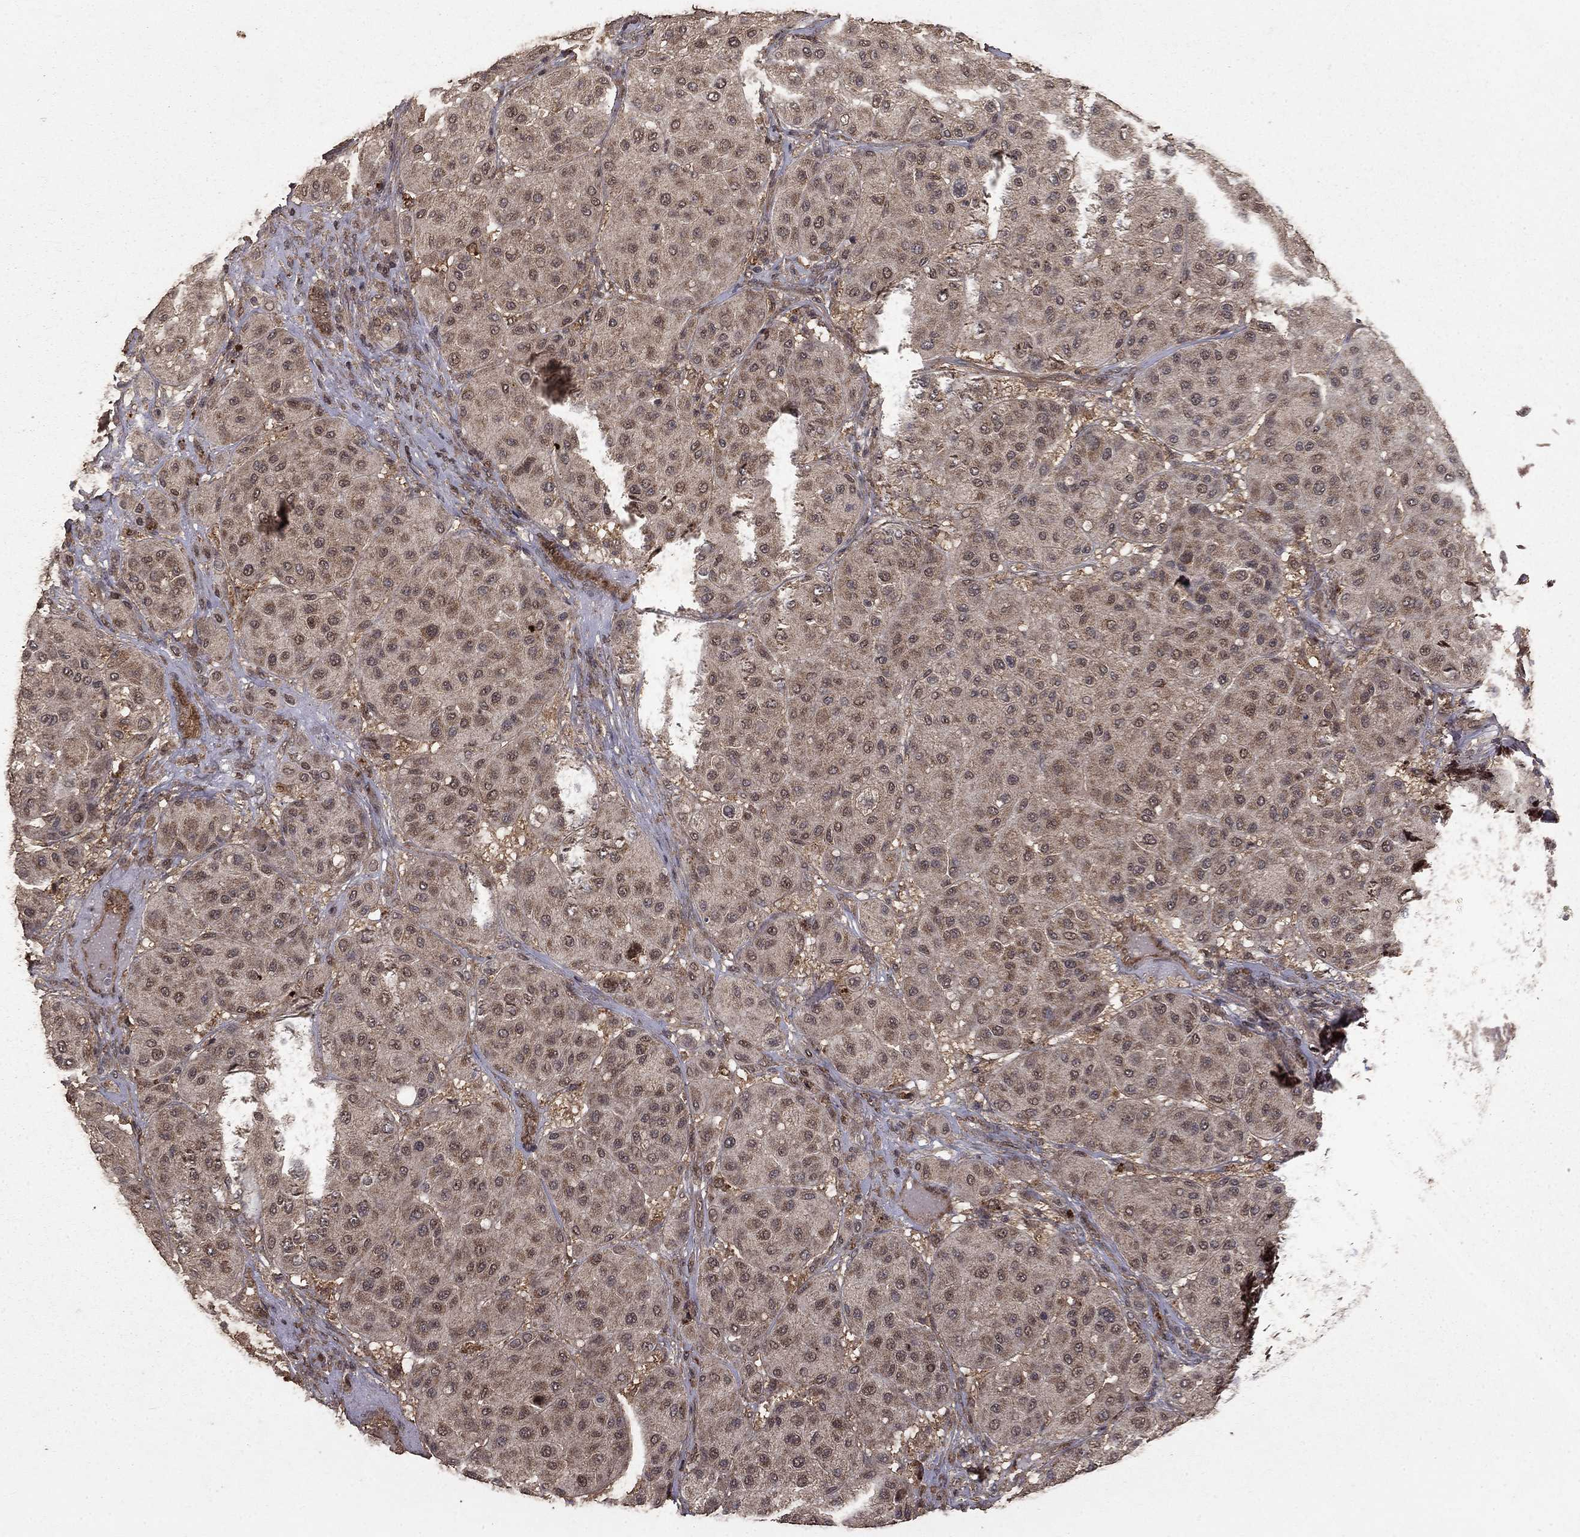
{"staining": {"intensity": "weak", "quantity": "<25%", "location": "cytoplasmic/membranous"}, "tissue": "melanoma", "cell_type": "Tumor cells", "image_type": "cancer", "snomed": [{"axis": "morphology", "description": "Malignant melanoma, Metastatic site"}, {"axis": "topography", "description": "Smooth muscle"}], "caption": "Tumor cells are negative for protein expression in human melanoma.", "gene": "PRDM1", "patient": {"sex": "male", "age": 41}}